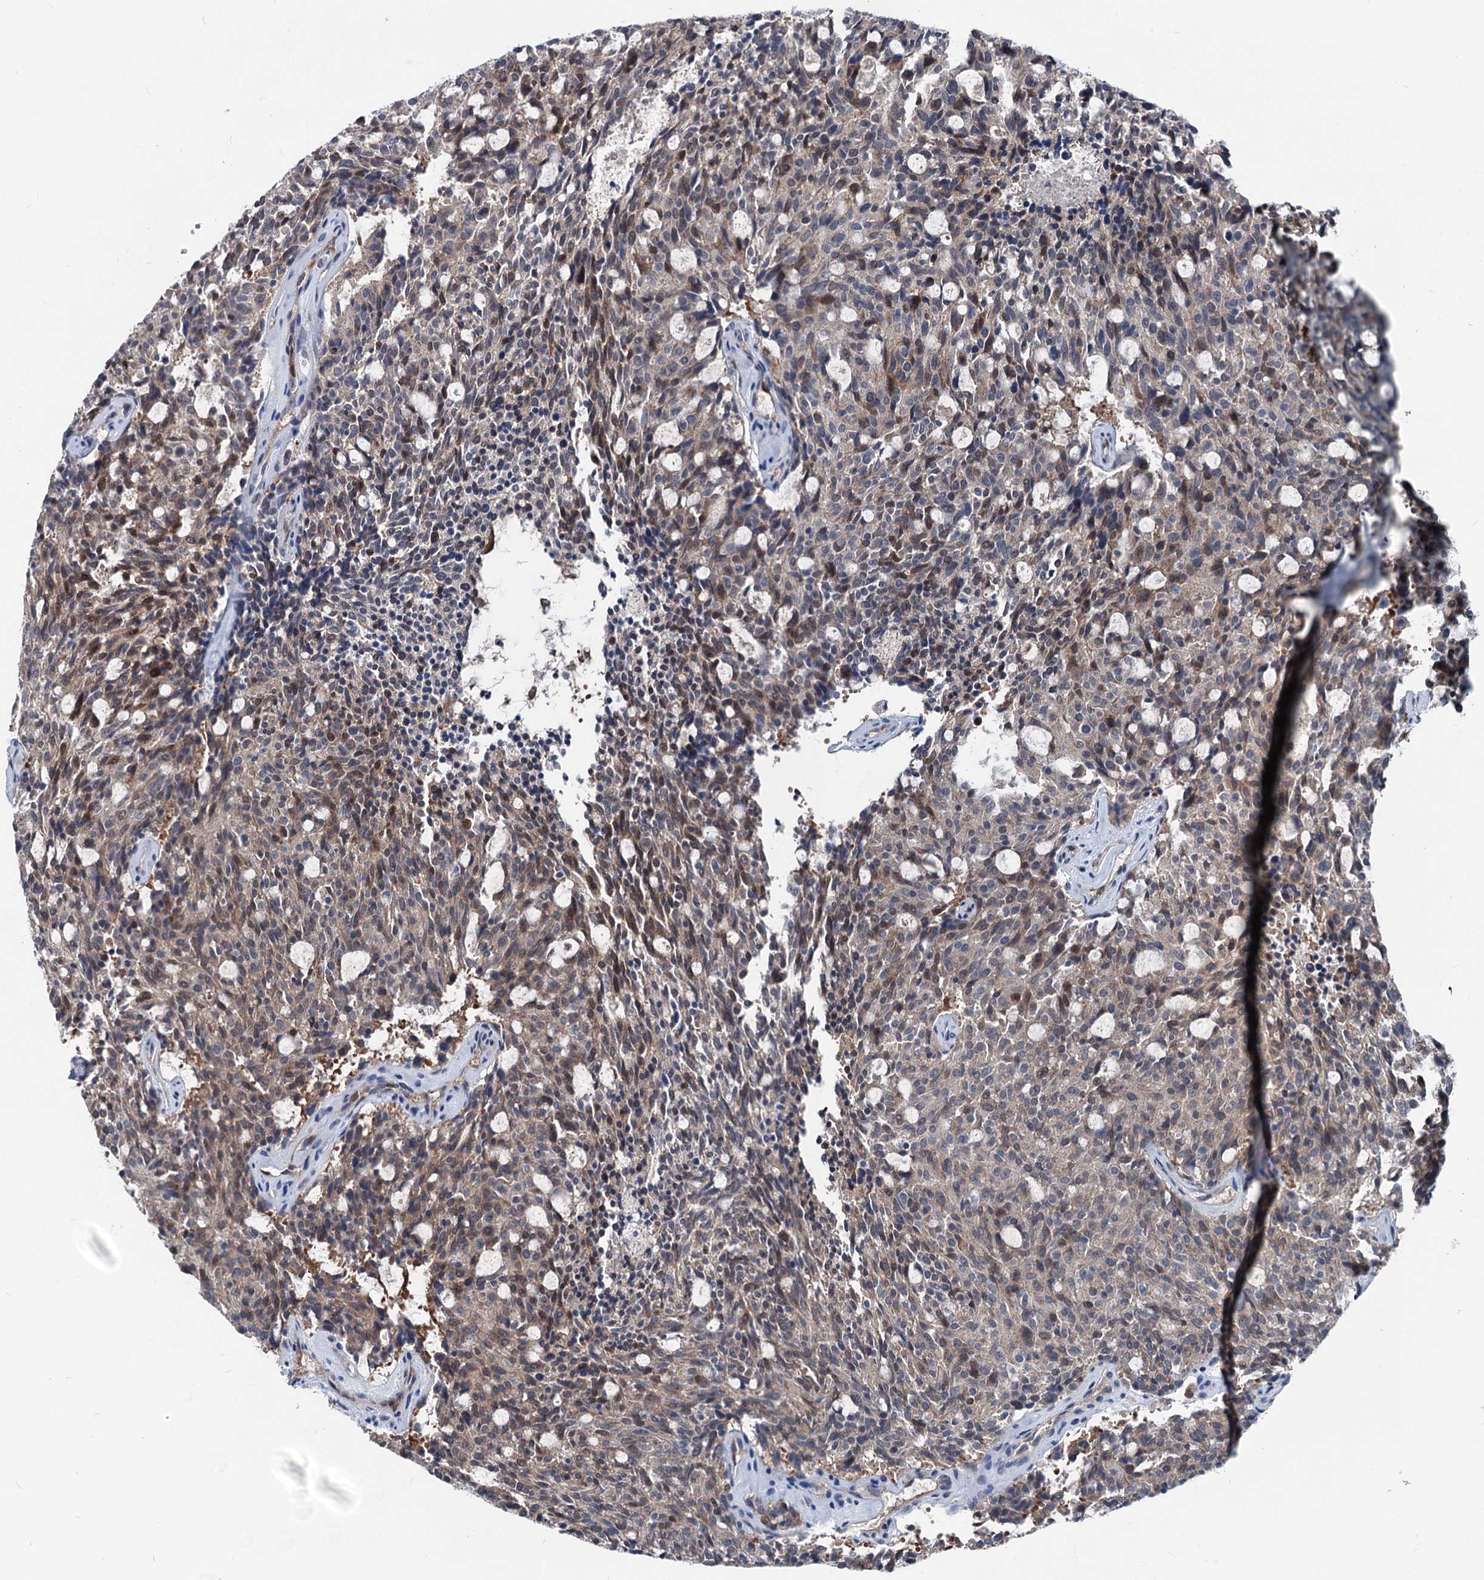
{"staining": {"intensity": "weak", "quantity": "25%-75%", "location": "cytoplasmic/membranous"}, "tissue": "carcinoid", "cell_type": "Tumor cells", "image_type": "cancer", "snomed": [{"axis": "morphology", "description": "Carcinoid, malignant, NOS"}, {"axis": "topography", "description": "Pancreas"}], "caption": "Malignant carcinoid stained with a brown dye shows weak cytoplasmic/membranous positive expression in approximately 25%-75% of tumor cells.", "gene": "GLO1", "patient": {"sex": "female", "age": 54}}